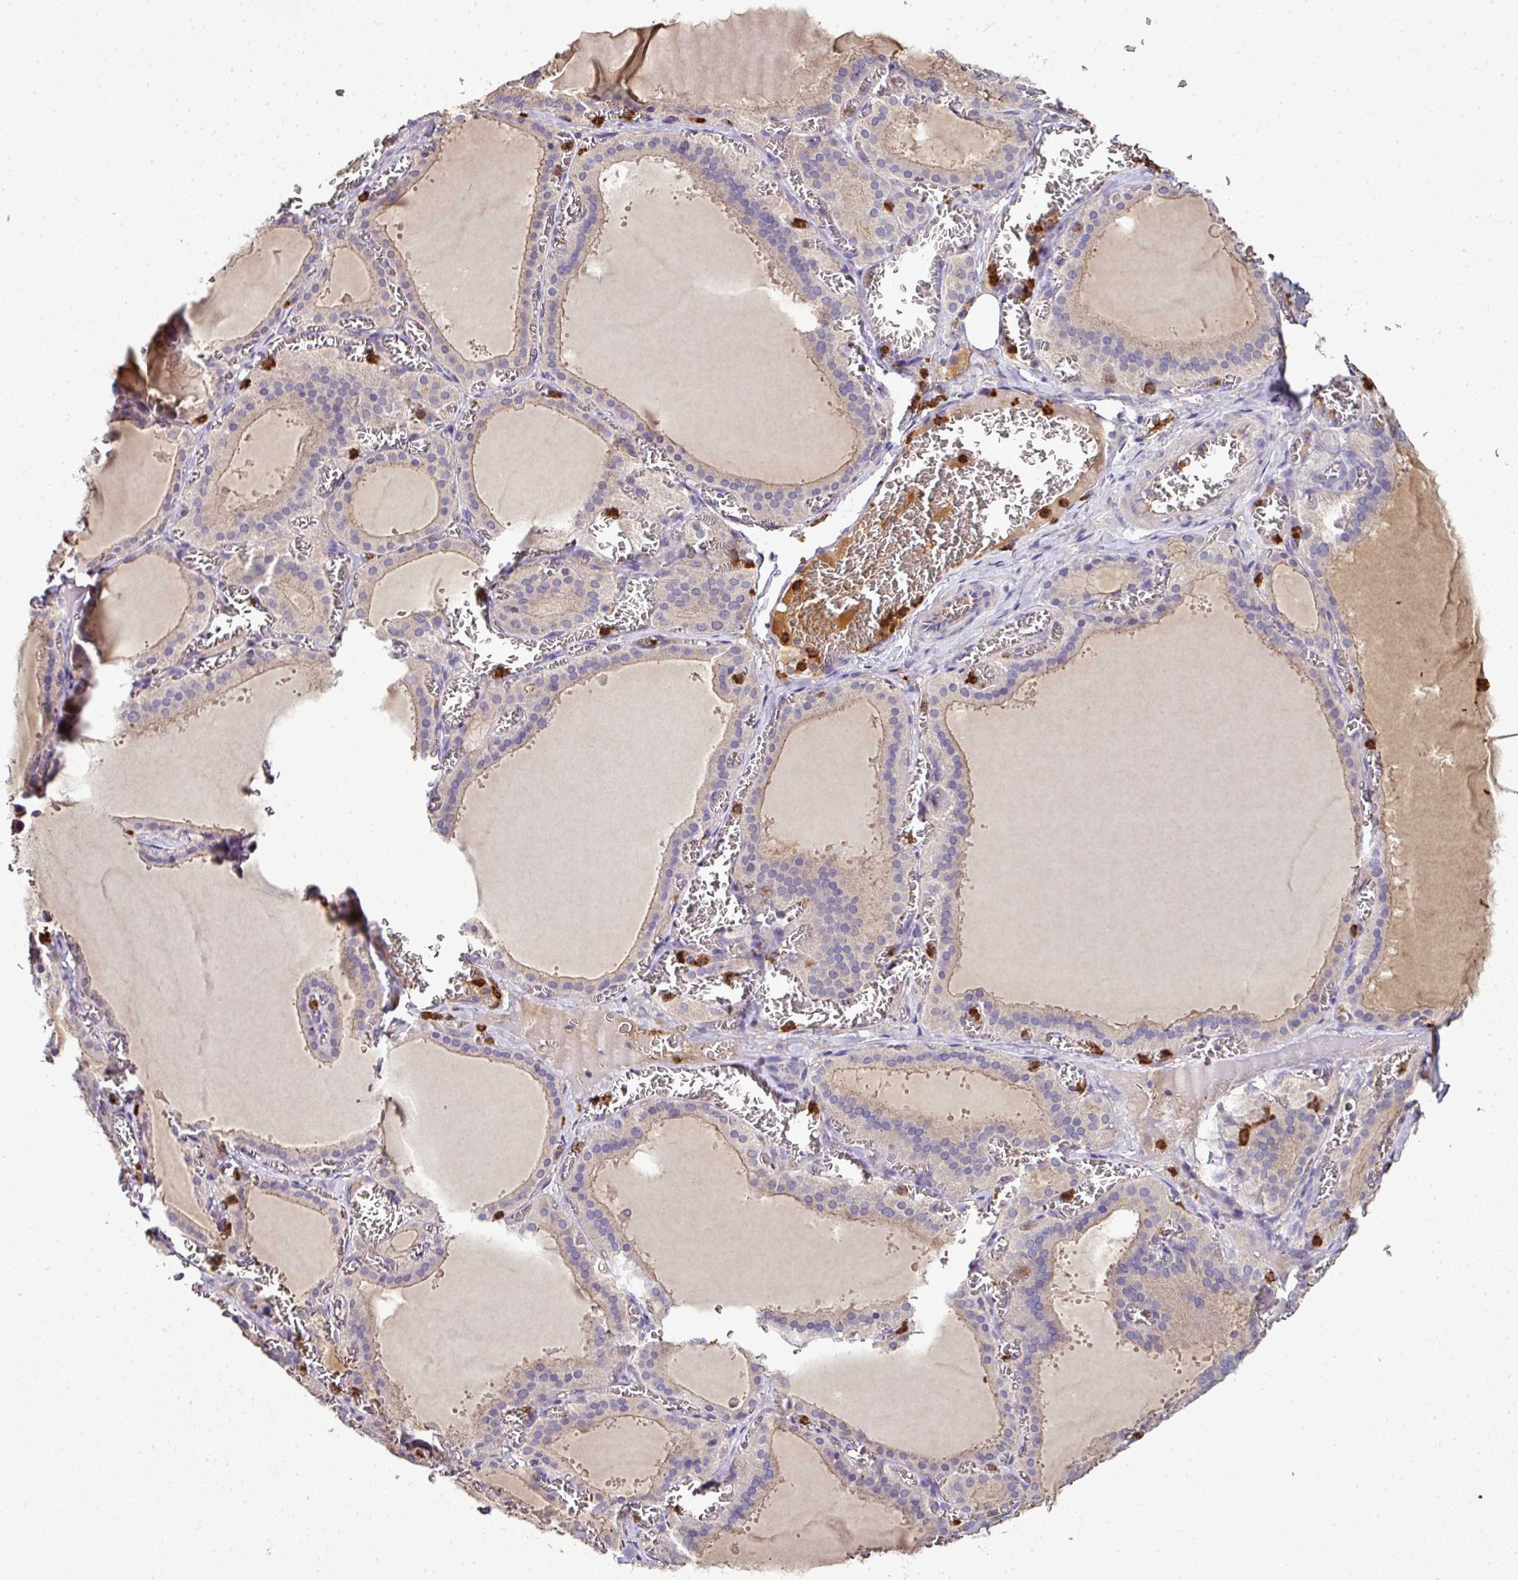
{"staining": {"intensity": "moderate", "quantity": "25%-75%", "location": "cytoplasmic/membranous"}, "tissue": "thyroid gland", "cell_type": "Glandular cells", "image_type": "normal", "snomed": [{"axis": "morphology", "description": "Normal tissue, NOS"}, {"axis": "topography", "description": "Thyroid gland"}], "caption": "An immunohistochemistry image of normal tissue is shown. Protein staining in brown highlights moderate cytoplasmic/membranous positivity in thyroid gland within glandular cells.", "gene": "CAB39L", "patient": {"sex": "female", "age": 30}}